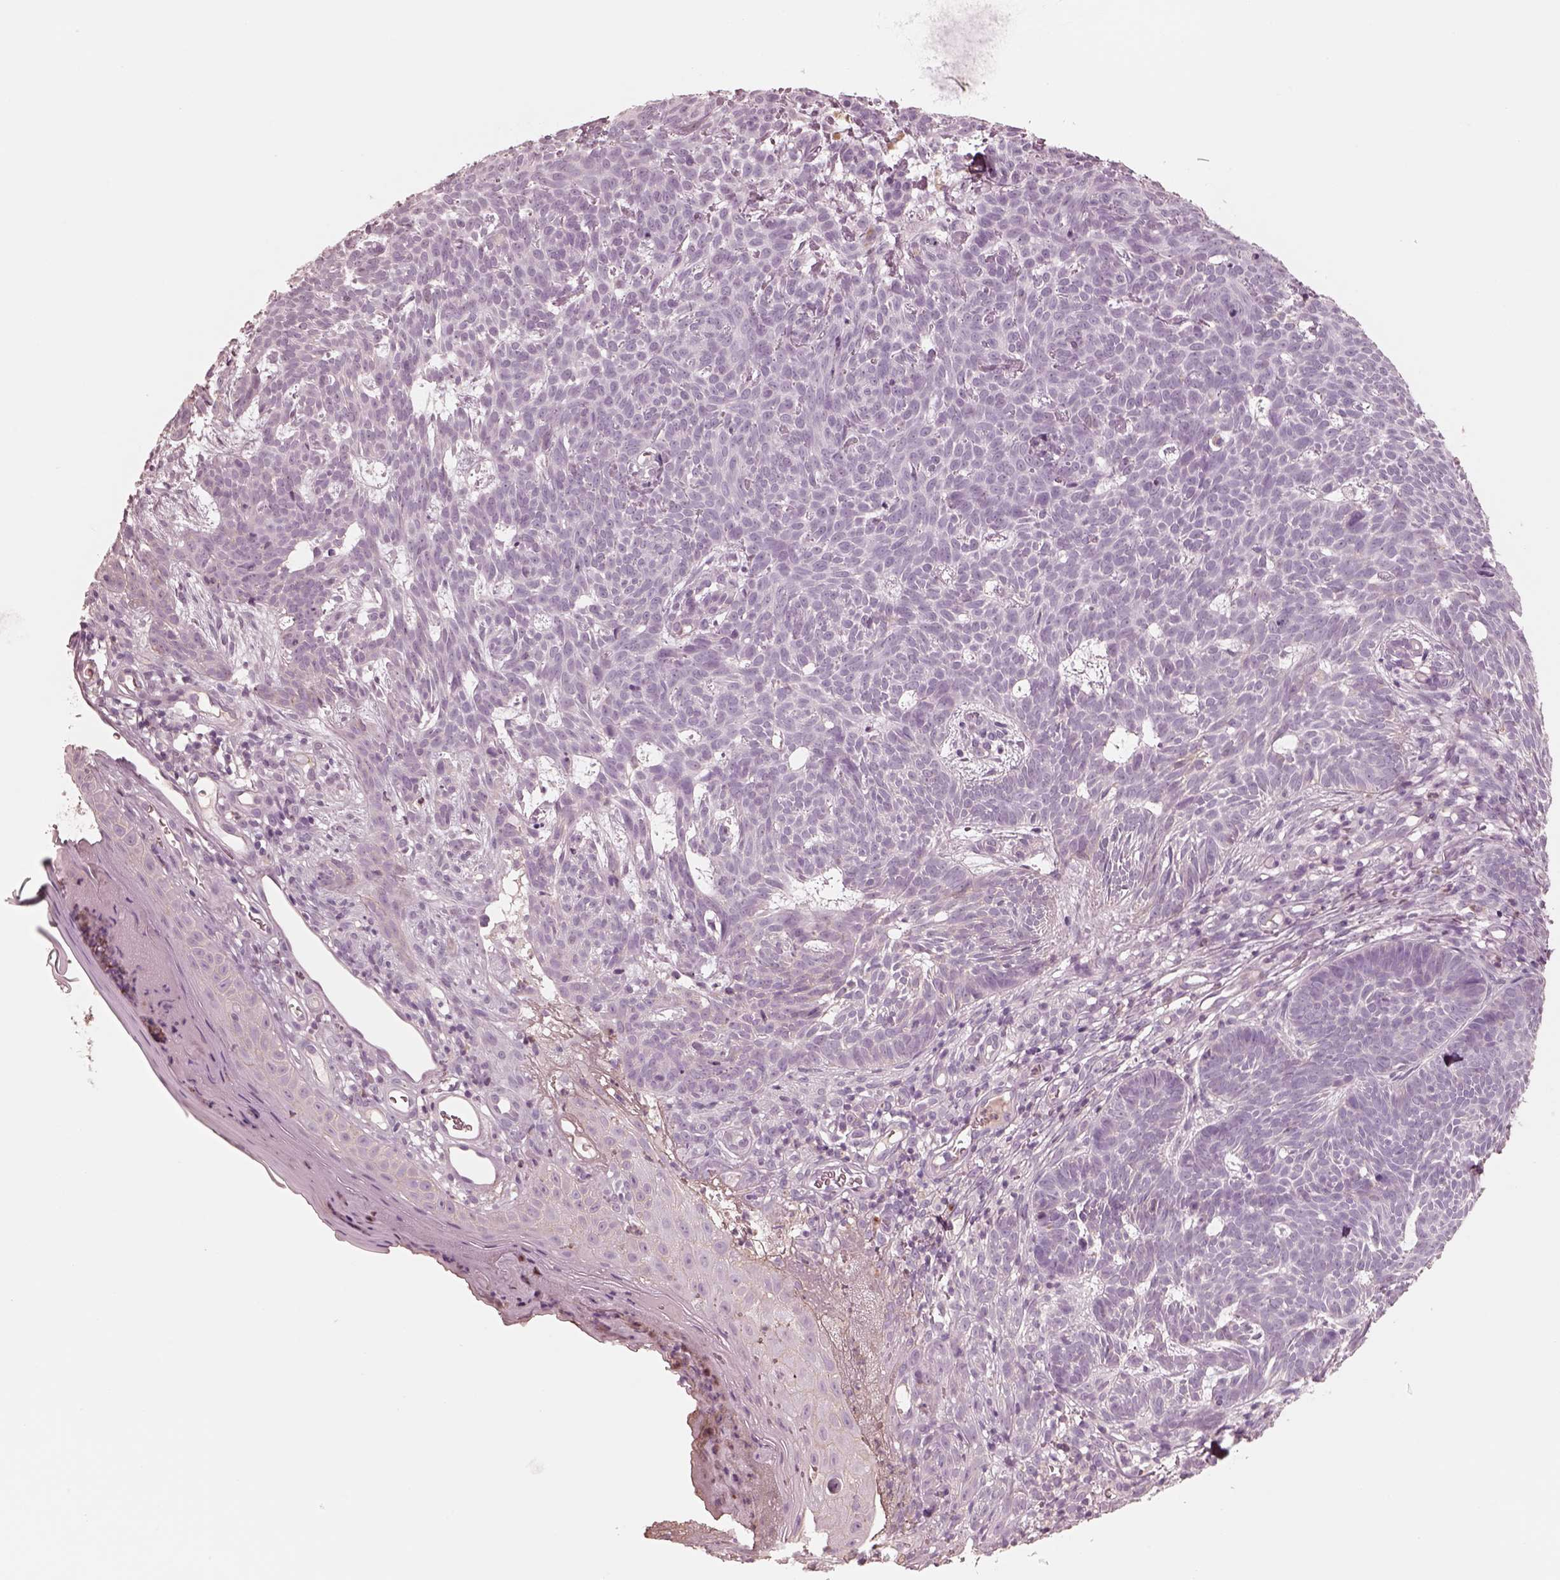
{"staining": {"intensity": "negative", "quantity": "none", "location": "none"}, "tissue": "skin cancer", "cell_type": "Tumor cells", "image_type": "cancer", "snomed": [{"axis": "morphology", "description": "Basal cell carcinoma"}, {"axis": "topography", "description": "Skin"}], "caption": "The IHC micrograph has no significant positivity in tumor cells of basal cell carcinoma (skin) tissue.", "gene": "GPRIN1", "patient": {"sex": "male", "age": 59}}